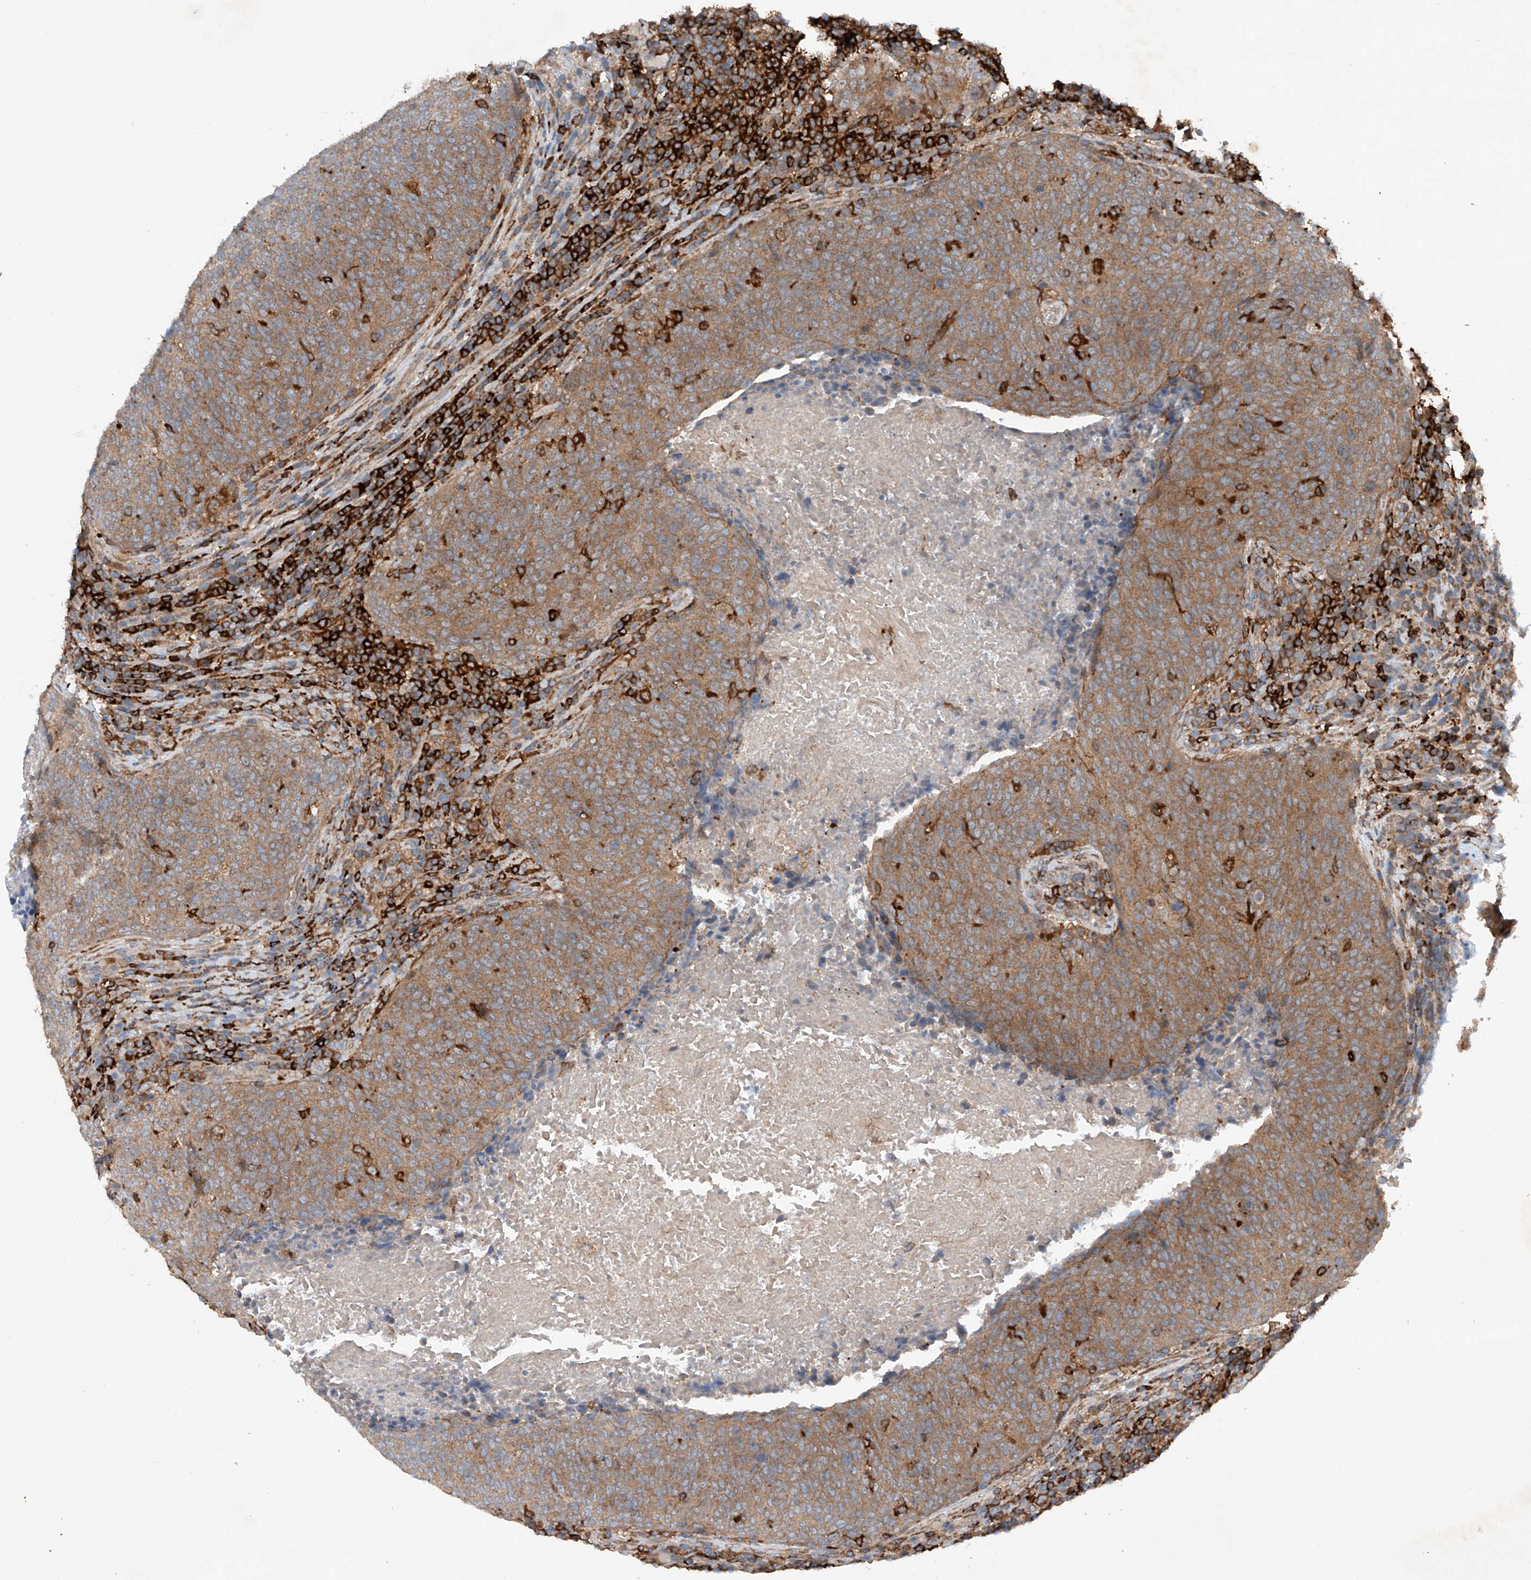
{"staining": {"intensity": "moderate", "quantity": ">75%", "location": "cytoplasmic/membranous"}, "tissue": "head and neck cancer", "cell_type": "Tumor cells", "image_type": "cancer", "snomed": [{"axis": "morphology", "description": "Squamous cell carcinoma, NOS"}, {"axis": "morphology", "description": "Squamous cell carcinoma, metastatic, NOS"}, {"axis": "topography", "description": "Lymph node"}, {"axis": "topography", "description": "Head-Neck"}], "caption": "This photomicrograph demonstrates IHC staining of head and neck cancer, with medium moderate cytoplasmic/membranous positivity in about >75% of tumor cells.", "gene": "CEP85L", "patient": {"sex": "male", "age": 62}}